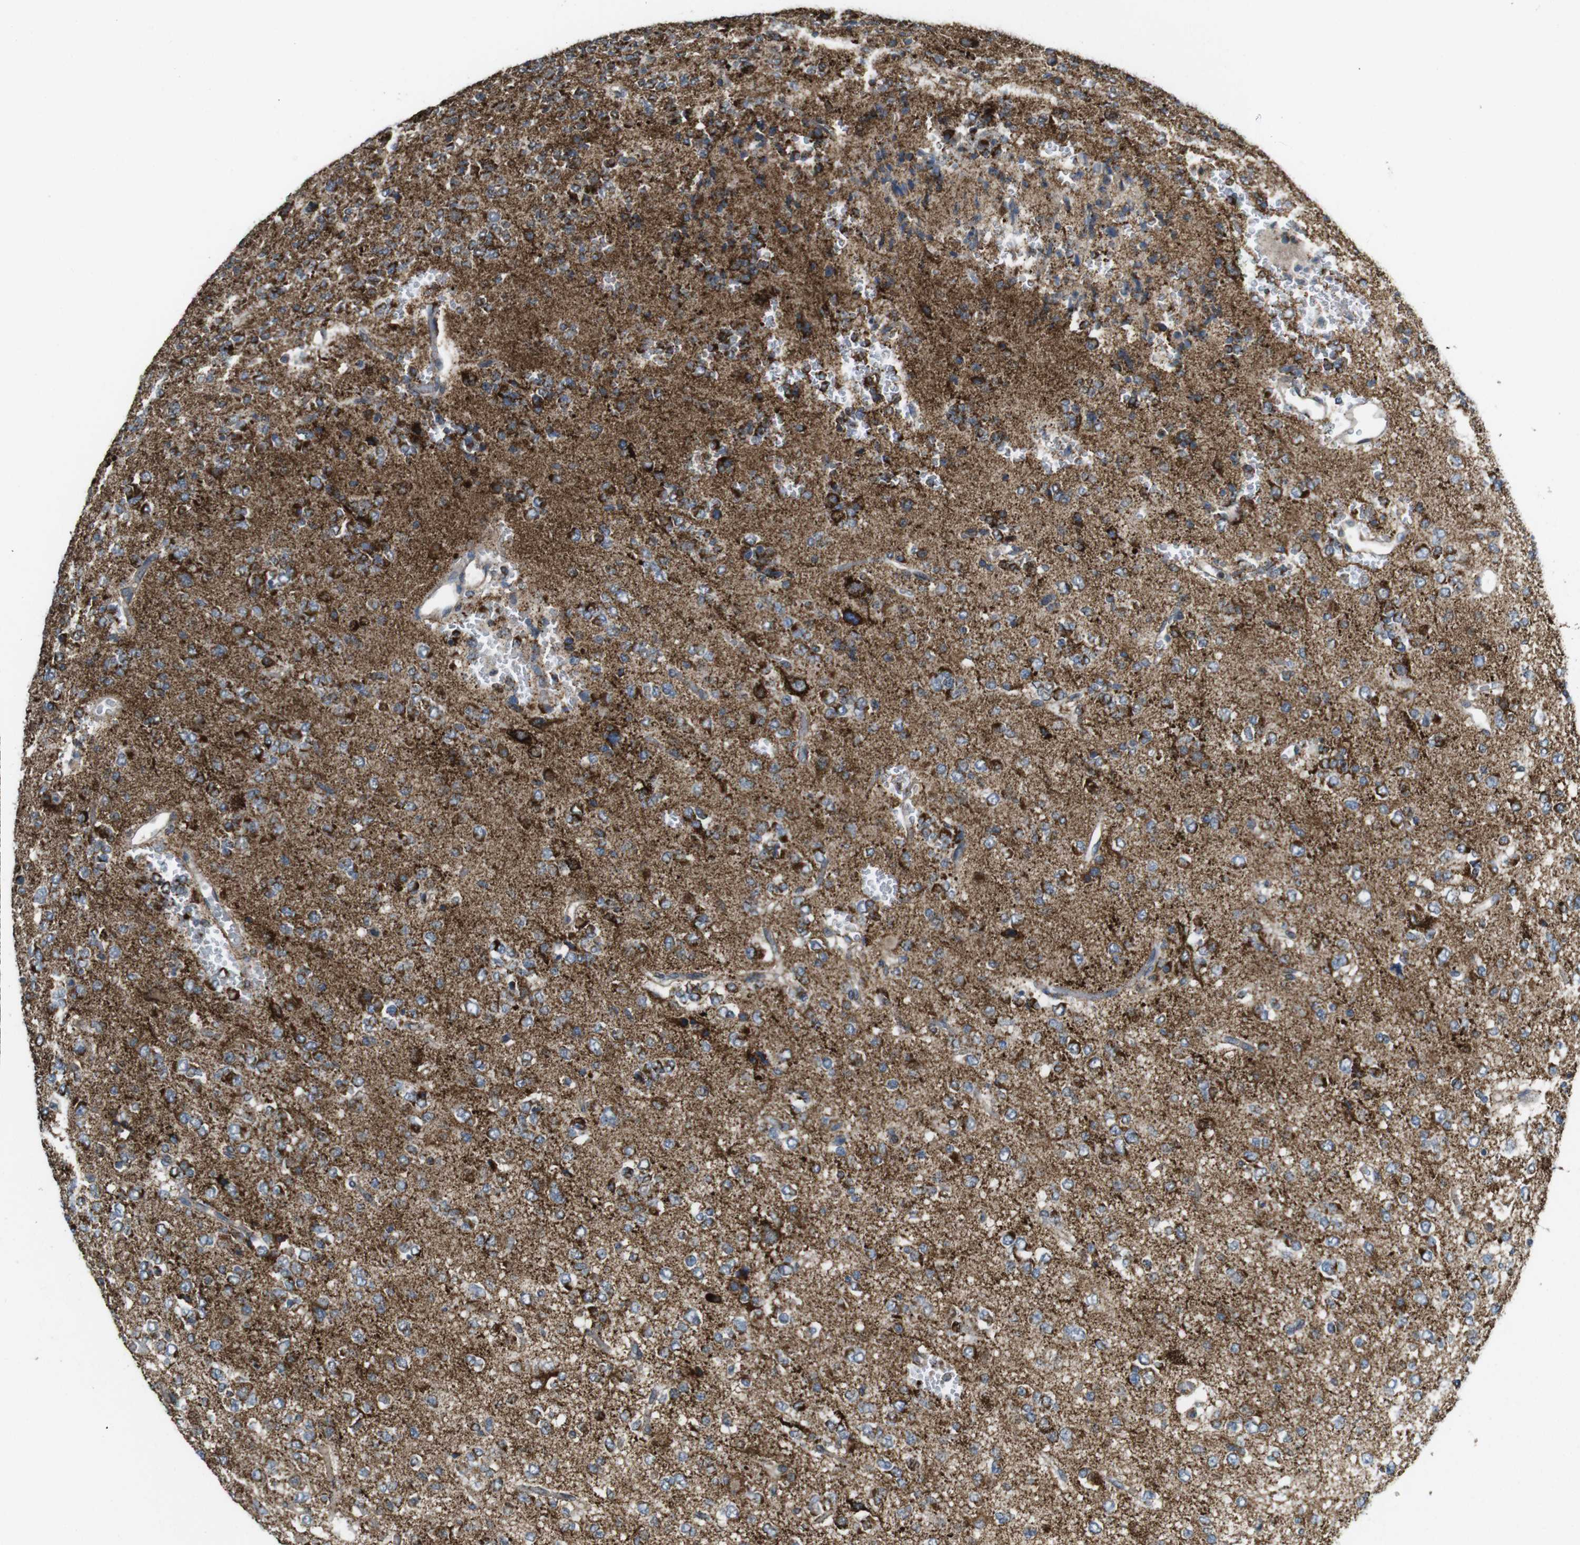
{"staining": {"intensity": "strong", "quantity": "25%-75%", "location": "cytoplasmic/membranous"}, "tissue": "glioma", "cell_type": "Tumor cells", "image_type": "cancer", "snomed": [{"axis": "morphology", "description": "Glioma, malignant, Low grade"}, {"axis": "topography", "description": "Brain"}], "caption": "Malignant glioma (low-grade) stained with IHC exhibits strong cytoplasmic/membranous expression in approximately 25%-75% of tumor cells. The protein is shown in brown color, while the nuclei are stained blue.", "gene": "CALHM2", "patient": {"sex": "male", "age": 38}}